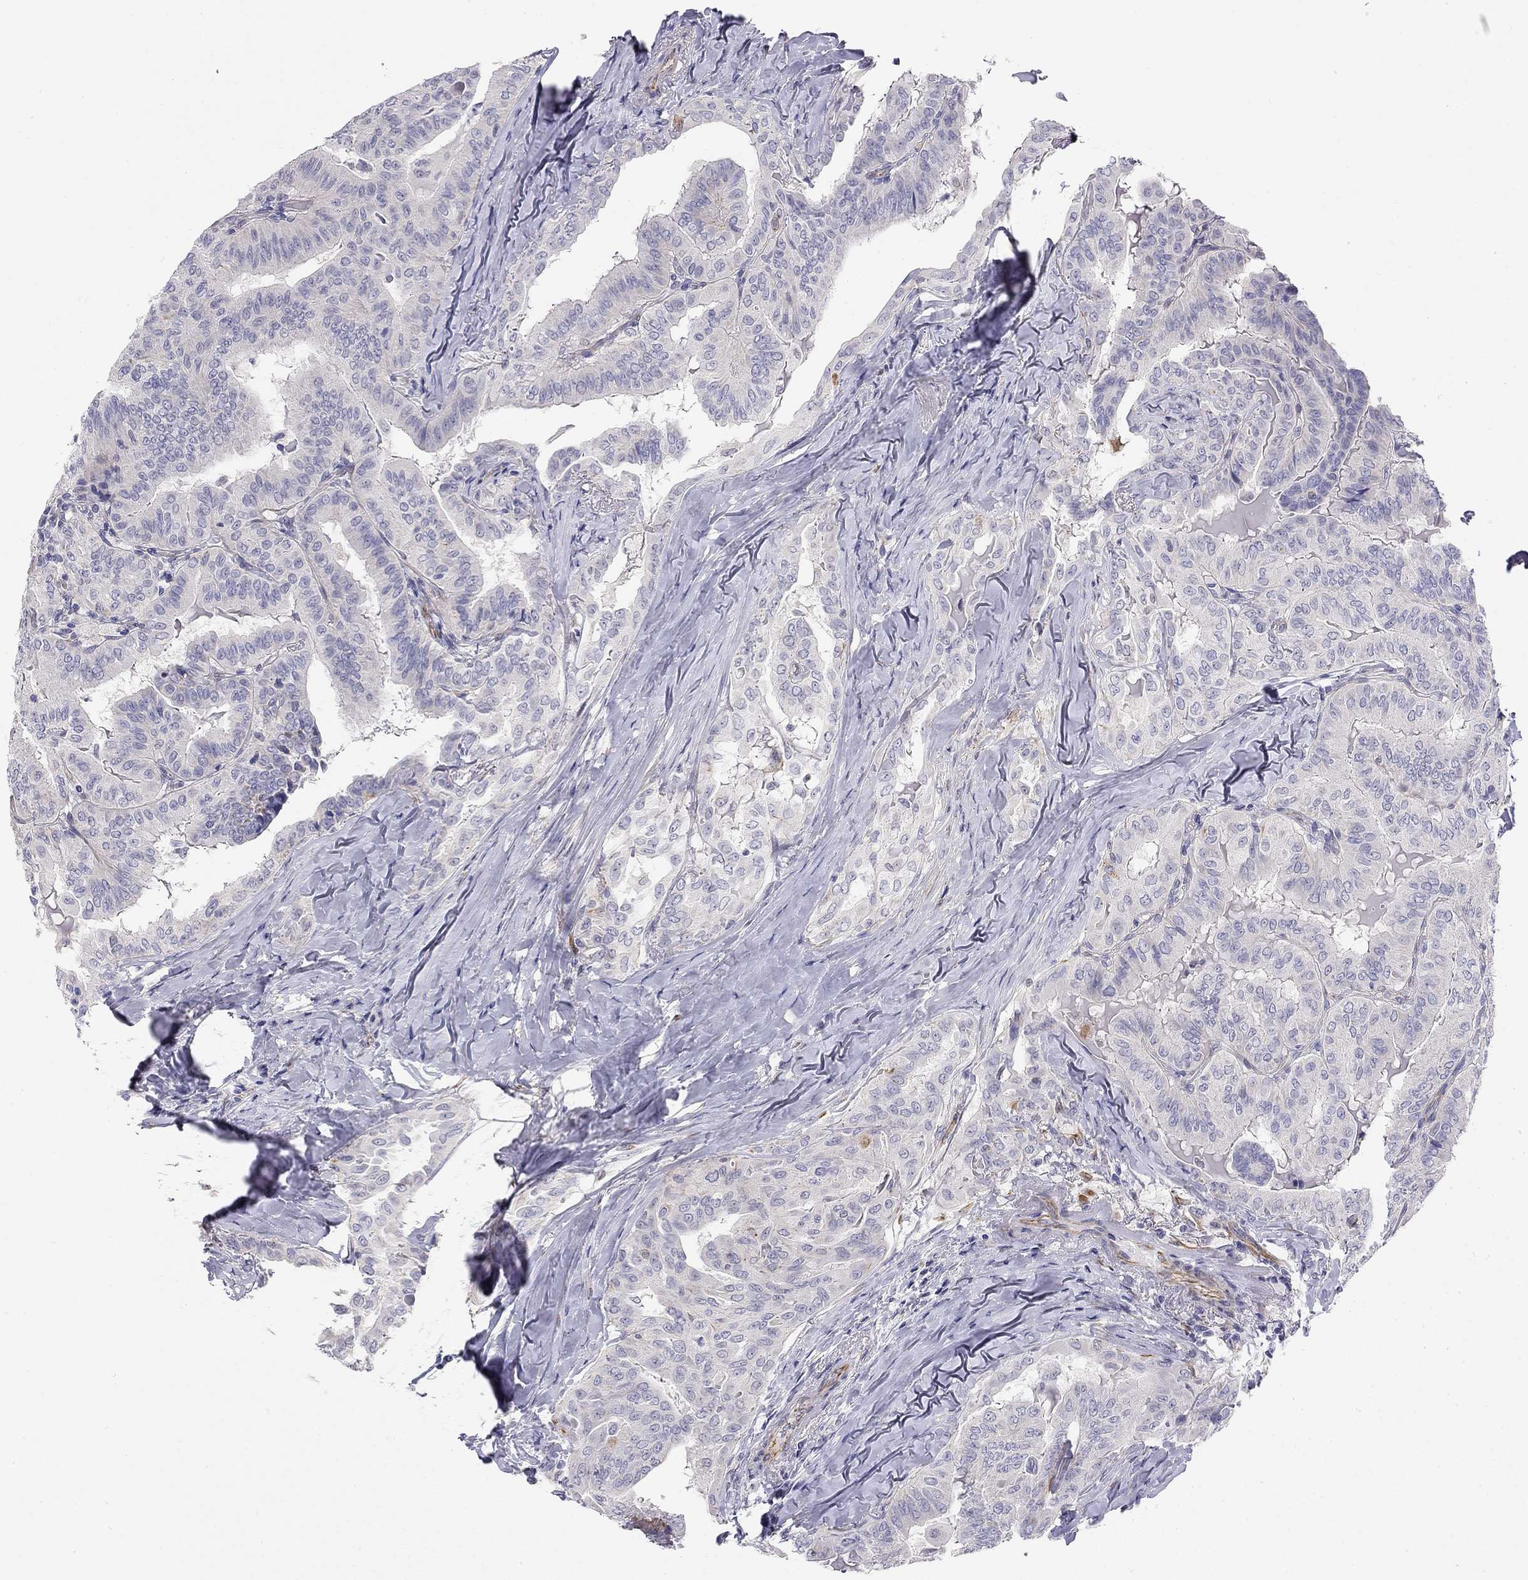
{"staining": {"intensity": "negative", "quantity": "none", "location": "none"}, "tissue": "thyroid cancer", "cell_type": "Tumor cells", "image_type": "cancer", "snomed": [{"axis": "morphology", "description": "Papillary adenocarcinoma, NOS"}, {"axis": "topography", "description": "Thyroid gland"}], "caption": "Micrograph shows no protein positivity in tumor cells of papillary adenocarcinoma (thyroid) tissue. Nuclei are stained in blue.", "gene": "RTL1", "patient": {"sex": "female", "age": 68}}